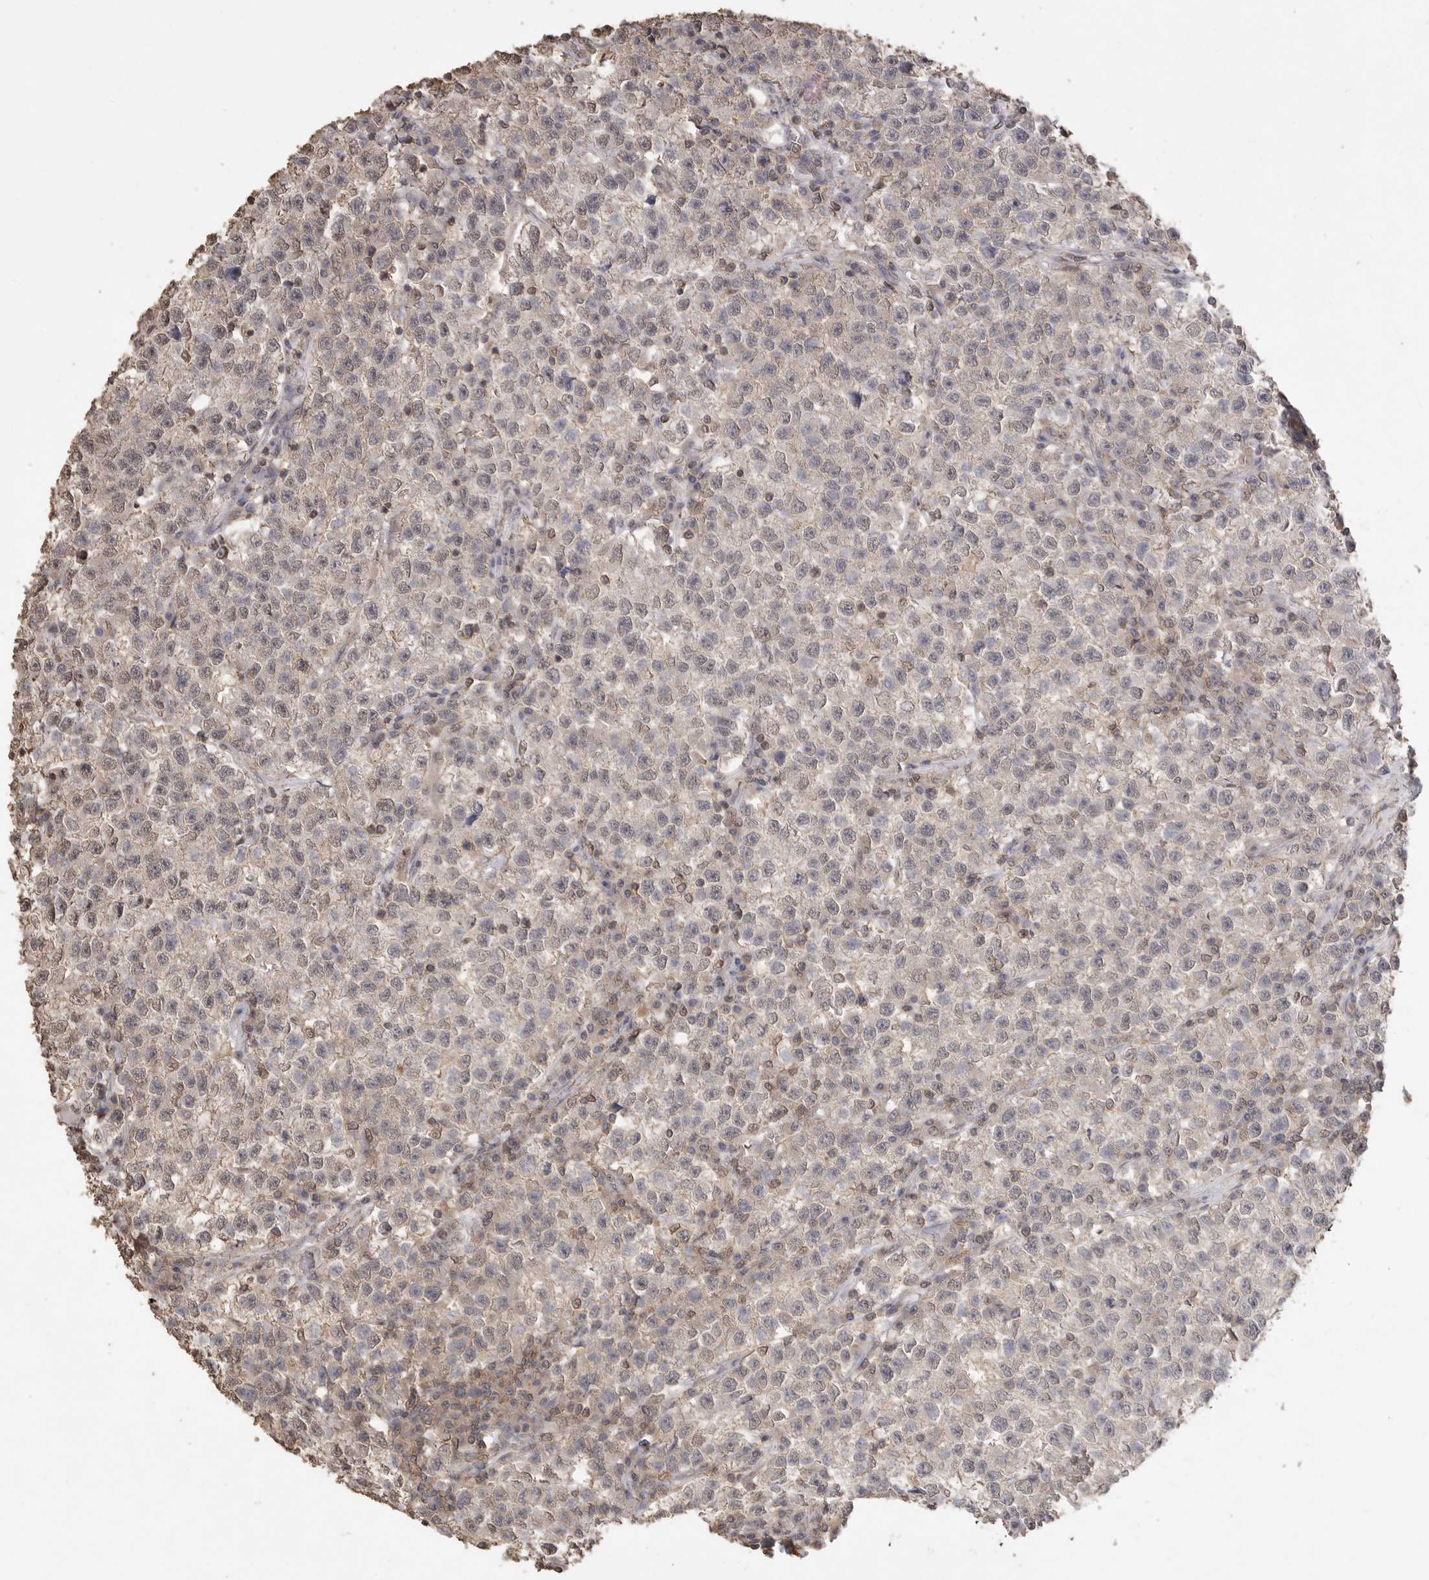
{"staining": {"intensity": "weak", "quantity": "<25%", "location": "nuclear"}, "tissue": "testis cancer", "cell_type": "Tumor cells", "image_type": "cancer", "snomed": [{"axis": "morphology", "description": "Seminoma, NOS"}, {"axis": "topography", "description": "Testis"}], "caption": "There is no significant staining in tumor cells of testis cancer.", "gene": "MAP2K1", "patient": {"sex": "male", "age": 22}}